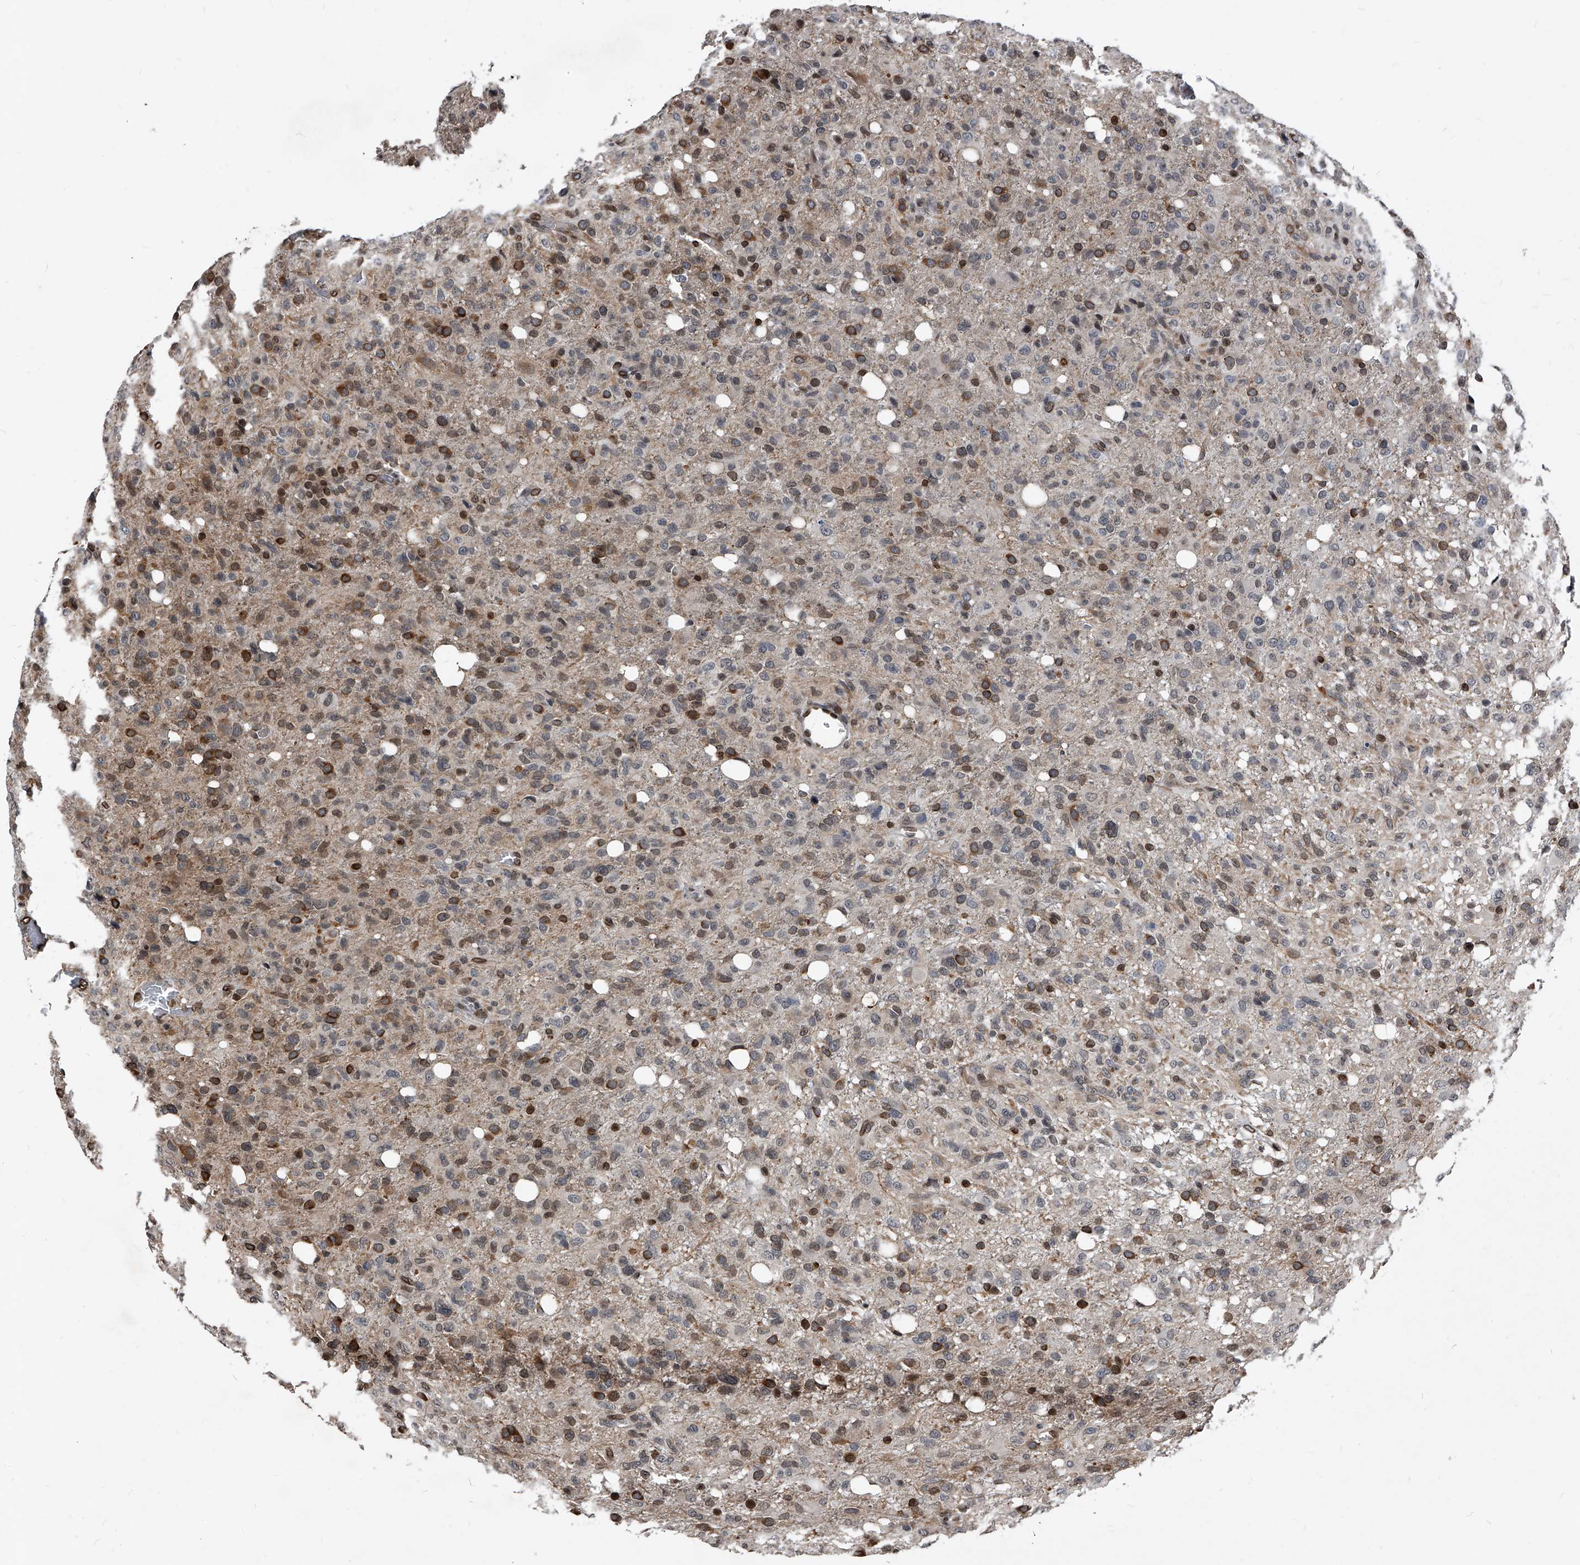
{"staining": {"intensity": "moderate", "quantity": "25%-75%", "location": "cytoplasmic/membranous,nuclear"}, "tissue": "glioma", "cell_type": "Tumor cells", "image_type": "cancer", "snomed": [{"axis": "morphology", "description": "Glioma, malignant, High grade"}, {"axis": "topography", "description": "Brain"}], "caption": "Approximately 25%-75% of tumor cells in human malignant glioma (high-grade) show moderate cytoplasmic/membranous and nuclear protein positivity as visualized by brown immunohistochemical staining.", "gene": "PHF20", "patient": {"sex": "female", "age": 57}}